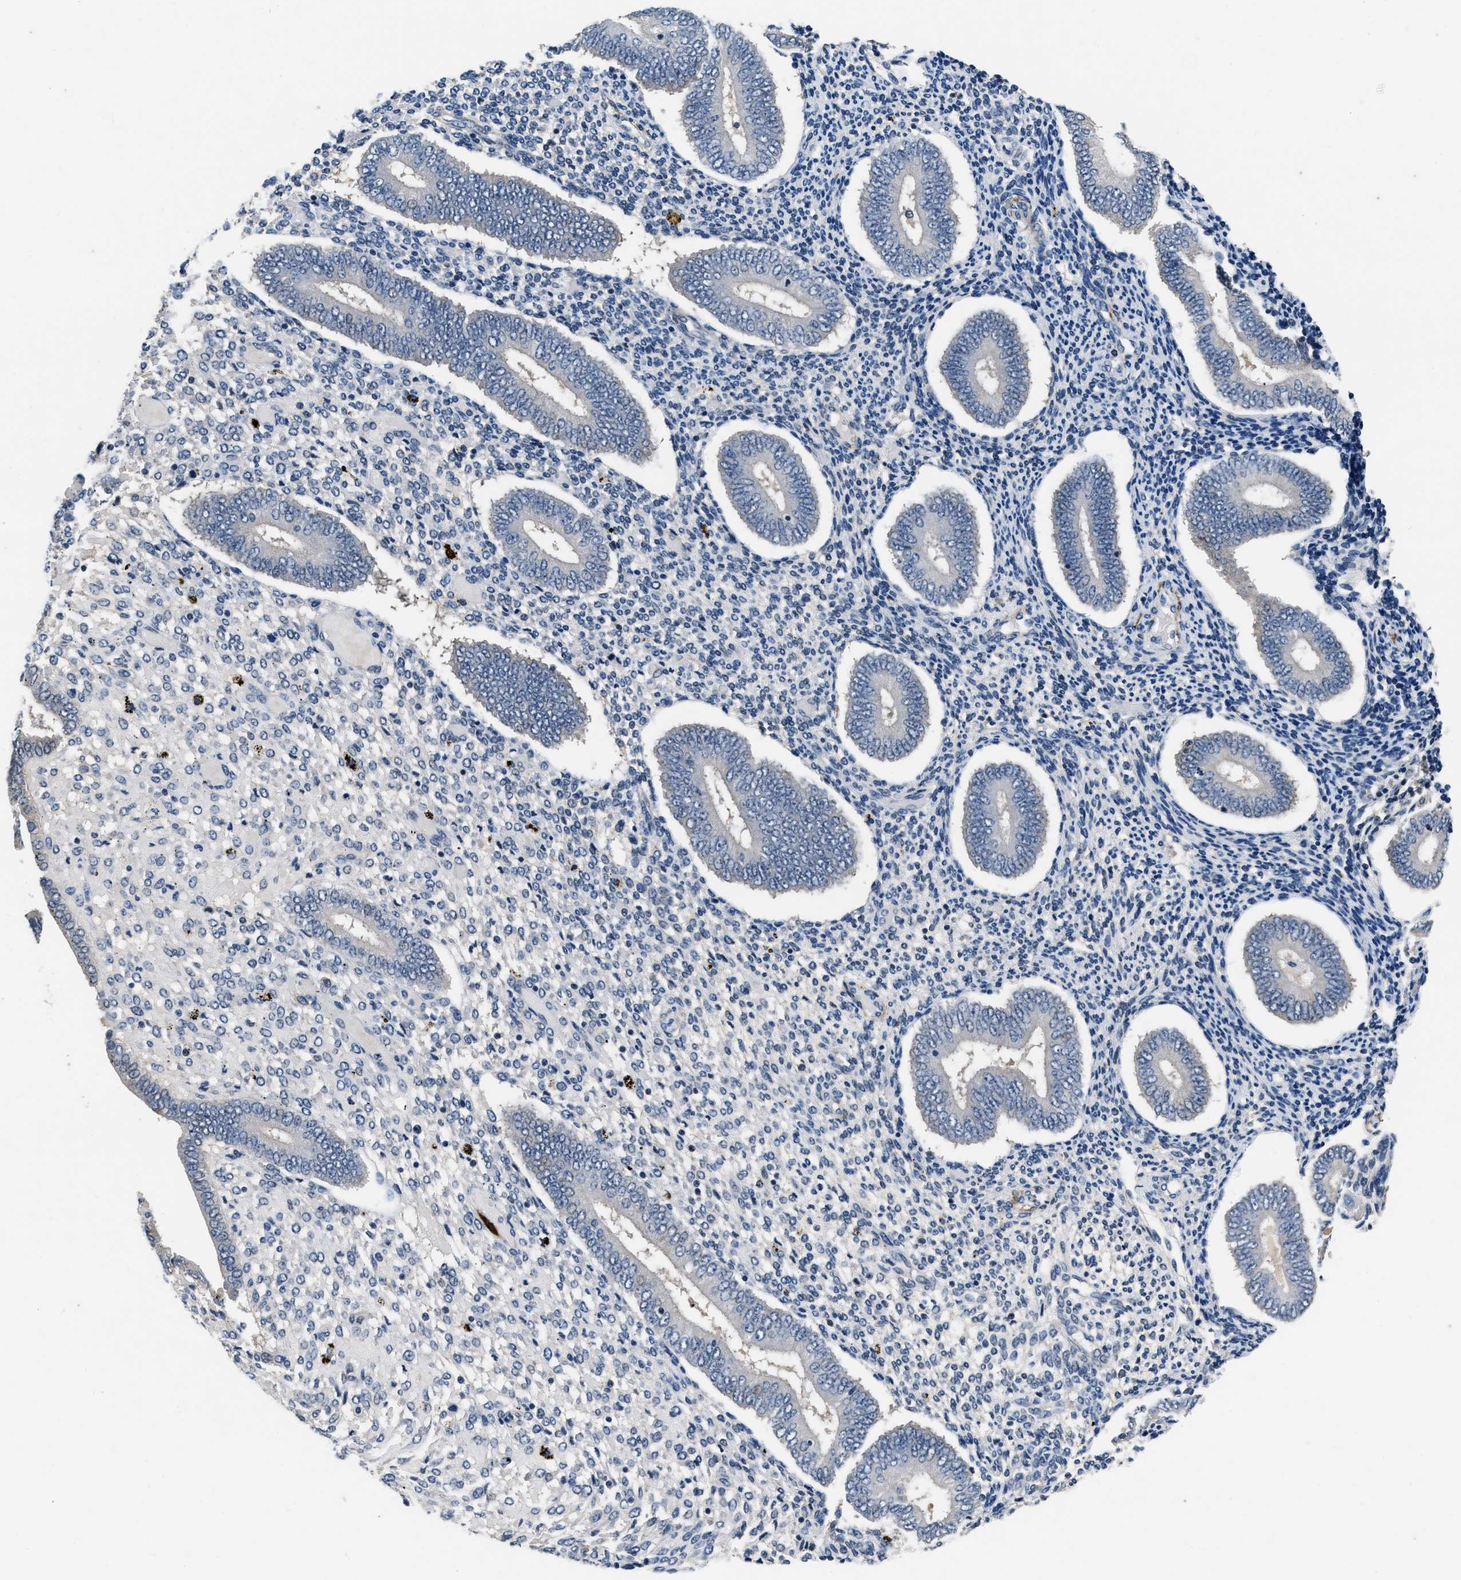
{"staining": {"intensity": "negative", "quantity": "none", "location": "none"}, "tissue": "endometrium", "cell_type": "Cells in endometrial stroma", "image_type": "normal", "snomed": [{"axis": "morphology", "description": "Normal tissue, NOS"}, {"axis": "topography", "description": "Endometrium"}], "caption": "Benign endometrium was stained to show a protein in brown. There is no significant staining in cells in endometrial stroma. (Immunohistochemistry (ihc), brightfield microscopy, high magnification).", "gene": "LANCL2", "patient": {"sex": "female", "age": 42}}